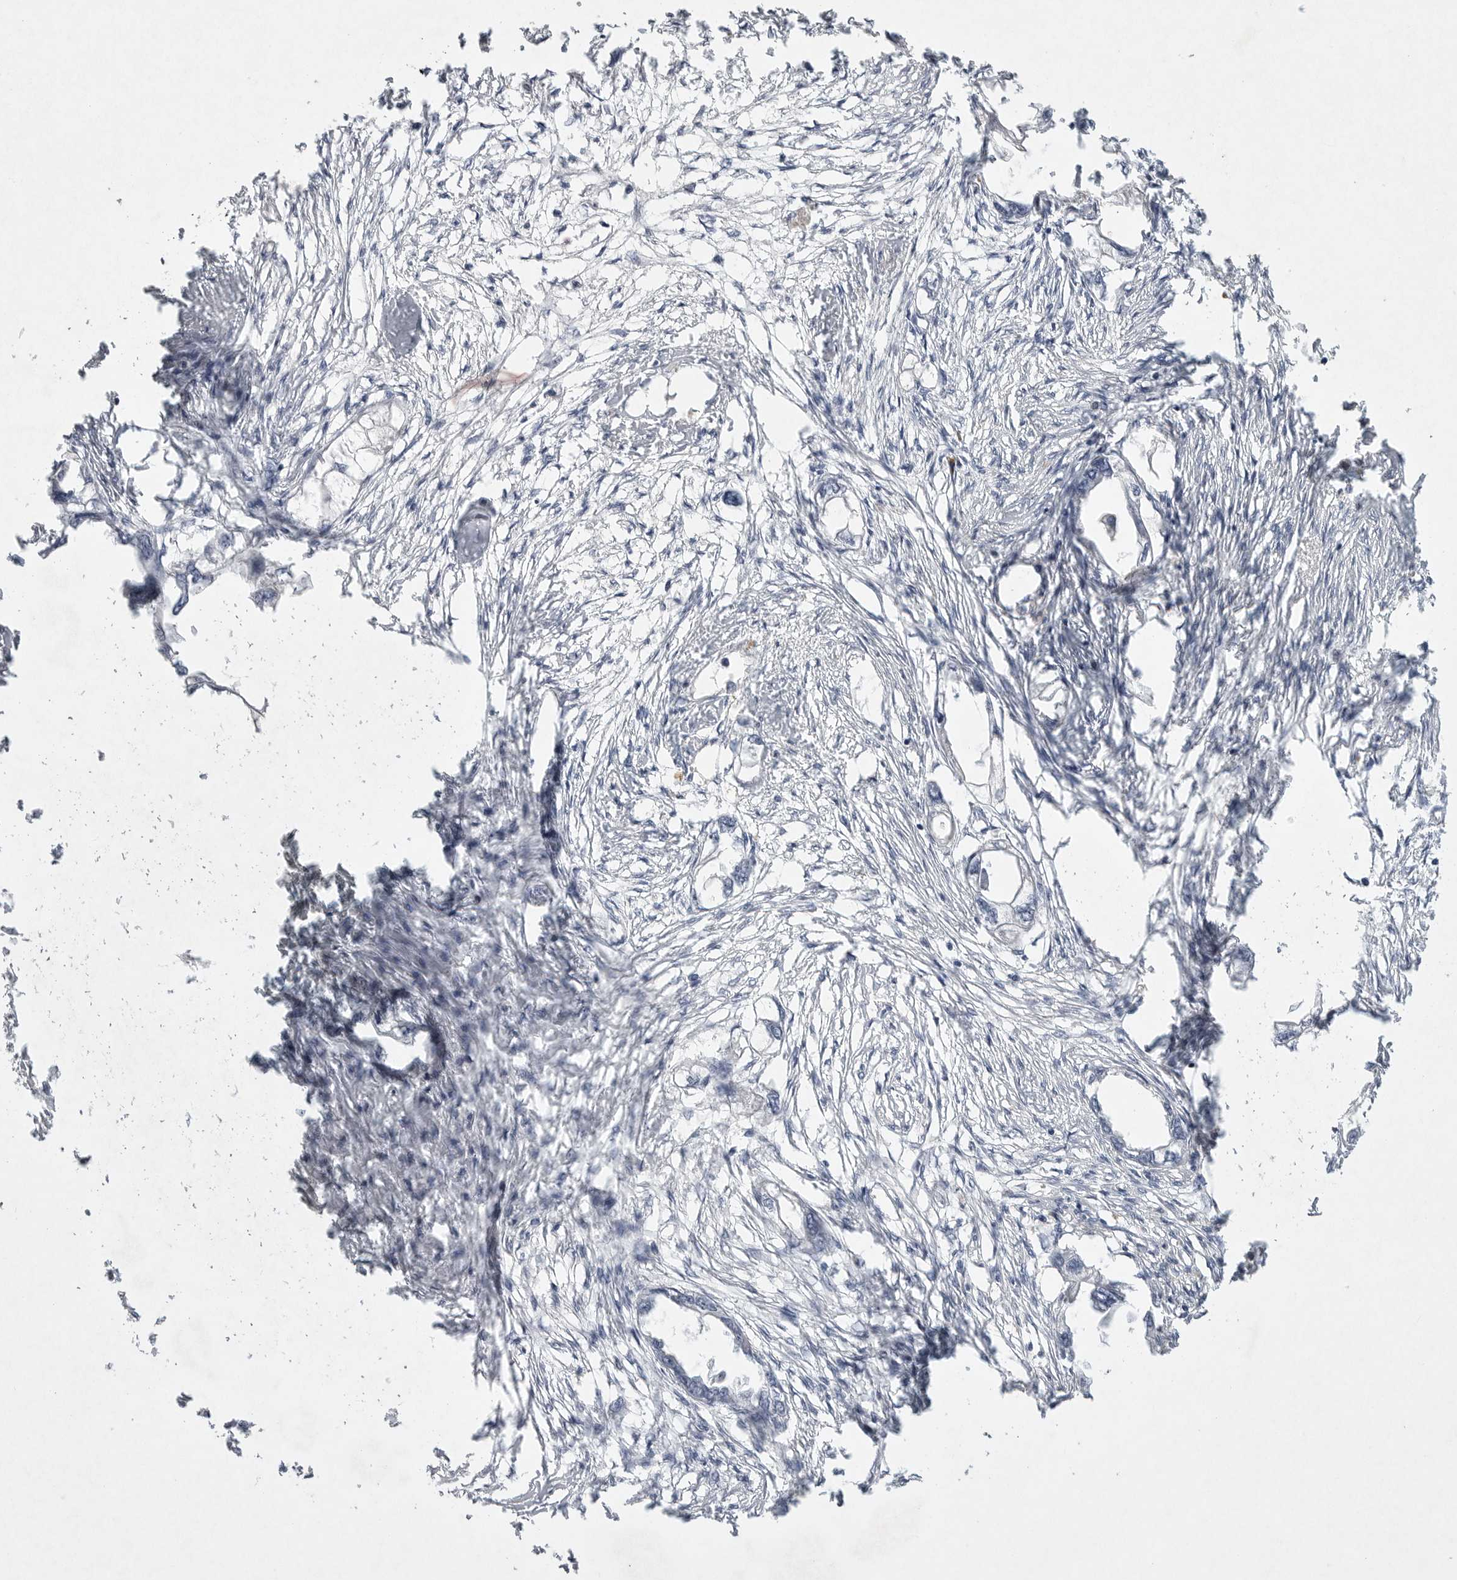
{"staining": {"intensity": "negative", "quantity": "none", "location": "none"}, "tissue": "endometrial cancer", "cell_type": "Tumor cells", "image_type": "cancer", "snomed": [{"axis": "morphology", "description": "Adenocarcinoma, NOS"}, {"axis": "morphology", "description": "Adenocarcinoma, metastatic, NOS"}, {"axis": "topography", "description": "Adipose tissue"}, {"axis": "topography", "description": "Endometrium"}], "caption": "Endometrial cancer (metastatic adenocarcinoma) was stained to show a protein in brown. There is no significant expression in tumor cells. The staining was performed using DAB (3,3'-diaminobenzidine) to visualize the protein expression in brown, while the nuclei were stained in blue with hematoxylin (Magnification: 20x).", "gene": "EDEM3", "patient": {"sex": "female", "age": 67}}